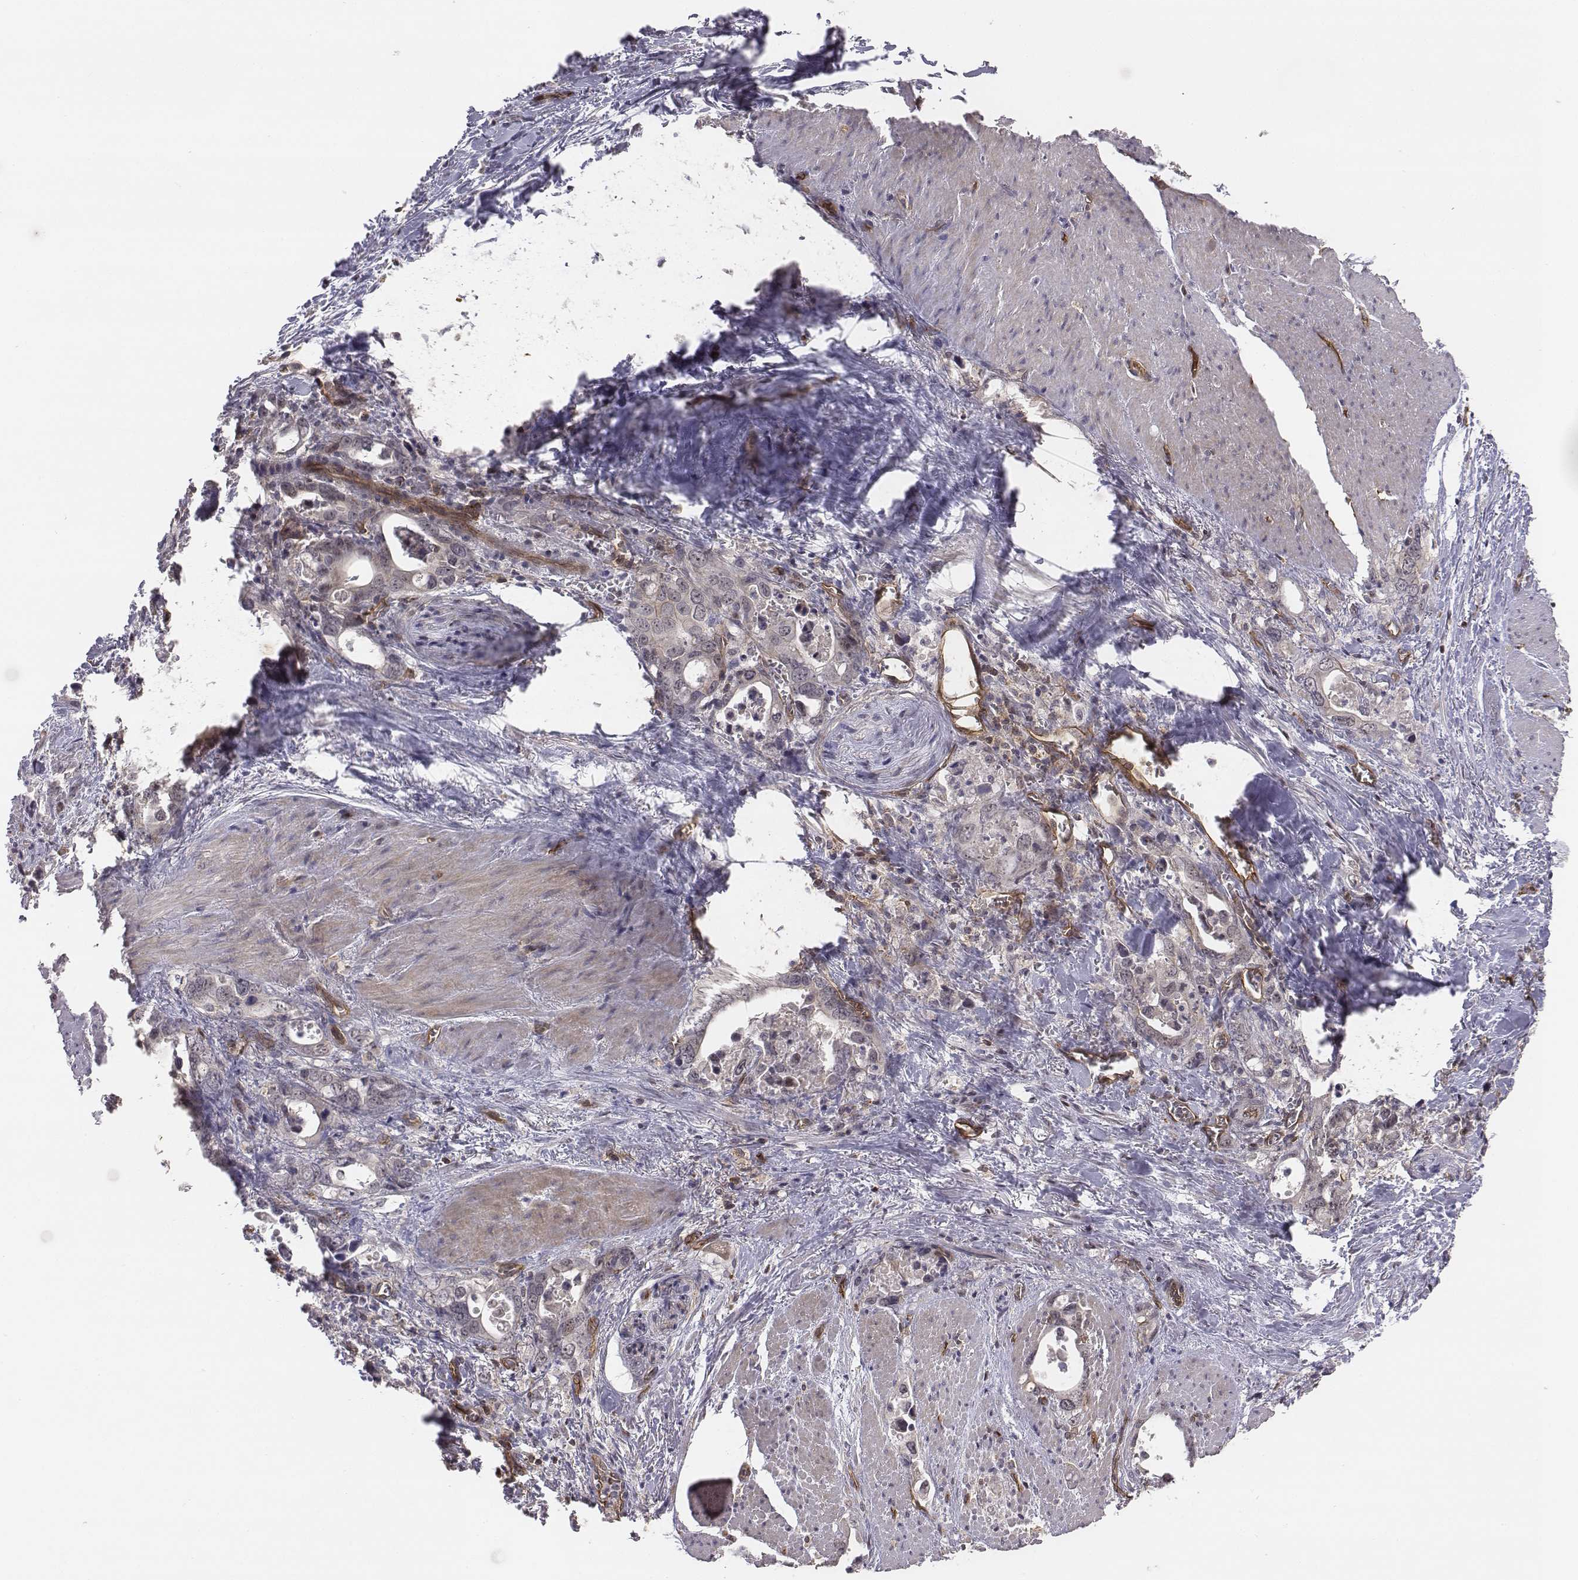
{"staining": {"intensity": "negative", "quantity": "none", "location": "none"}, "tissue": "stomach cancer", "cell_type": "Tumor cells", "image_type": "cancer", "snomed": [{"axis": "morphology", "description": "Normal tissue, NOS"}, {"axis": "morphology", "description": "Adenocarcinoma, NOS"}, {"axis": "topography", "description": "Esophagus"}, {"axis": "topography", "description": "Stomach, upper"}], "caption": "Immunohistochemistry (IHC) photomicrograph of stomach adenocarcinoma stained for a protein (brown), which demonstrates no expression in tumor cells.", "gene": "PTPRG", "patient": {"sex": "male", "age": 74}}